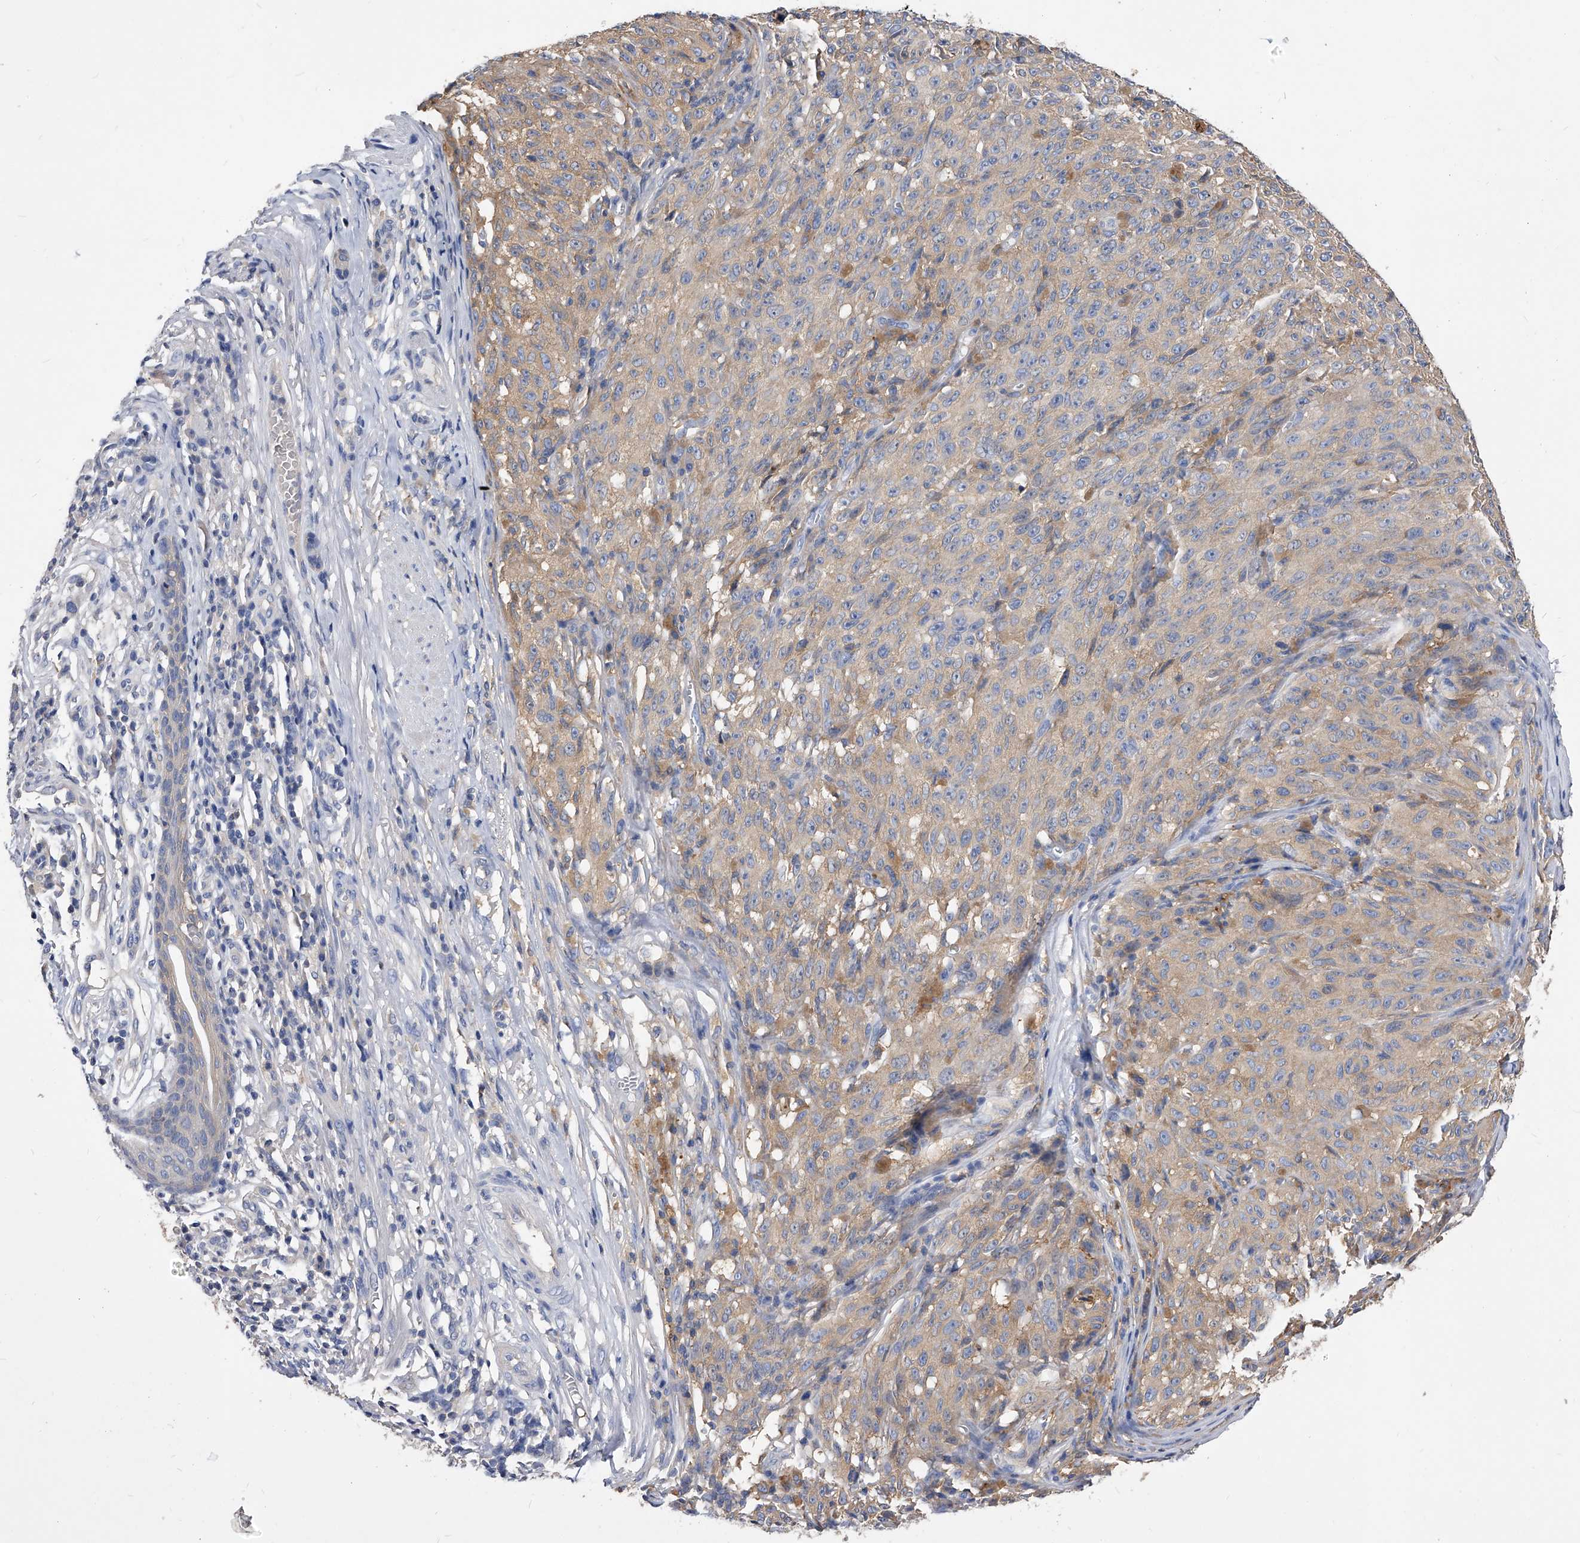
{"staining": {"intensity": "weak", "quantity": "<25%", "location": "cytoplasmic/membranous"}, "tissue": "melanoma", "cell_type": "Tumor cells", "image_type": "cancer", "snomed": [{"axis": "morphology", "description": "Malignant melanoma, NOS"}, {"axis": "topography", "description": "Skin"}], "caption": "Tumor cells are negative for brown protein staining in melanoma.", "gene": "APEH", "patient": {"sex": "female", "age": 82}}